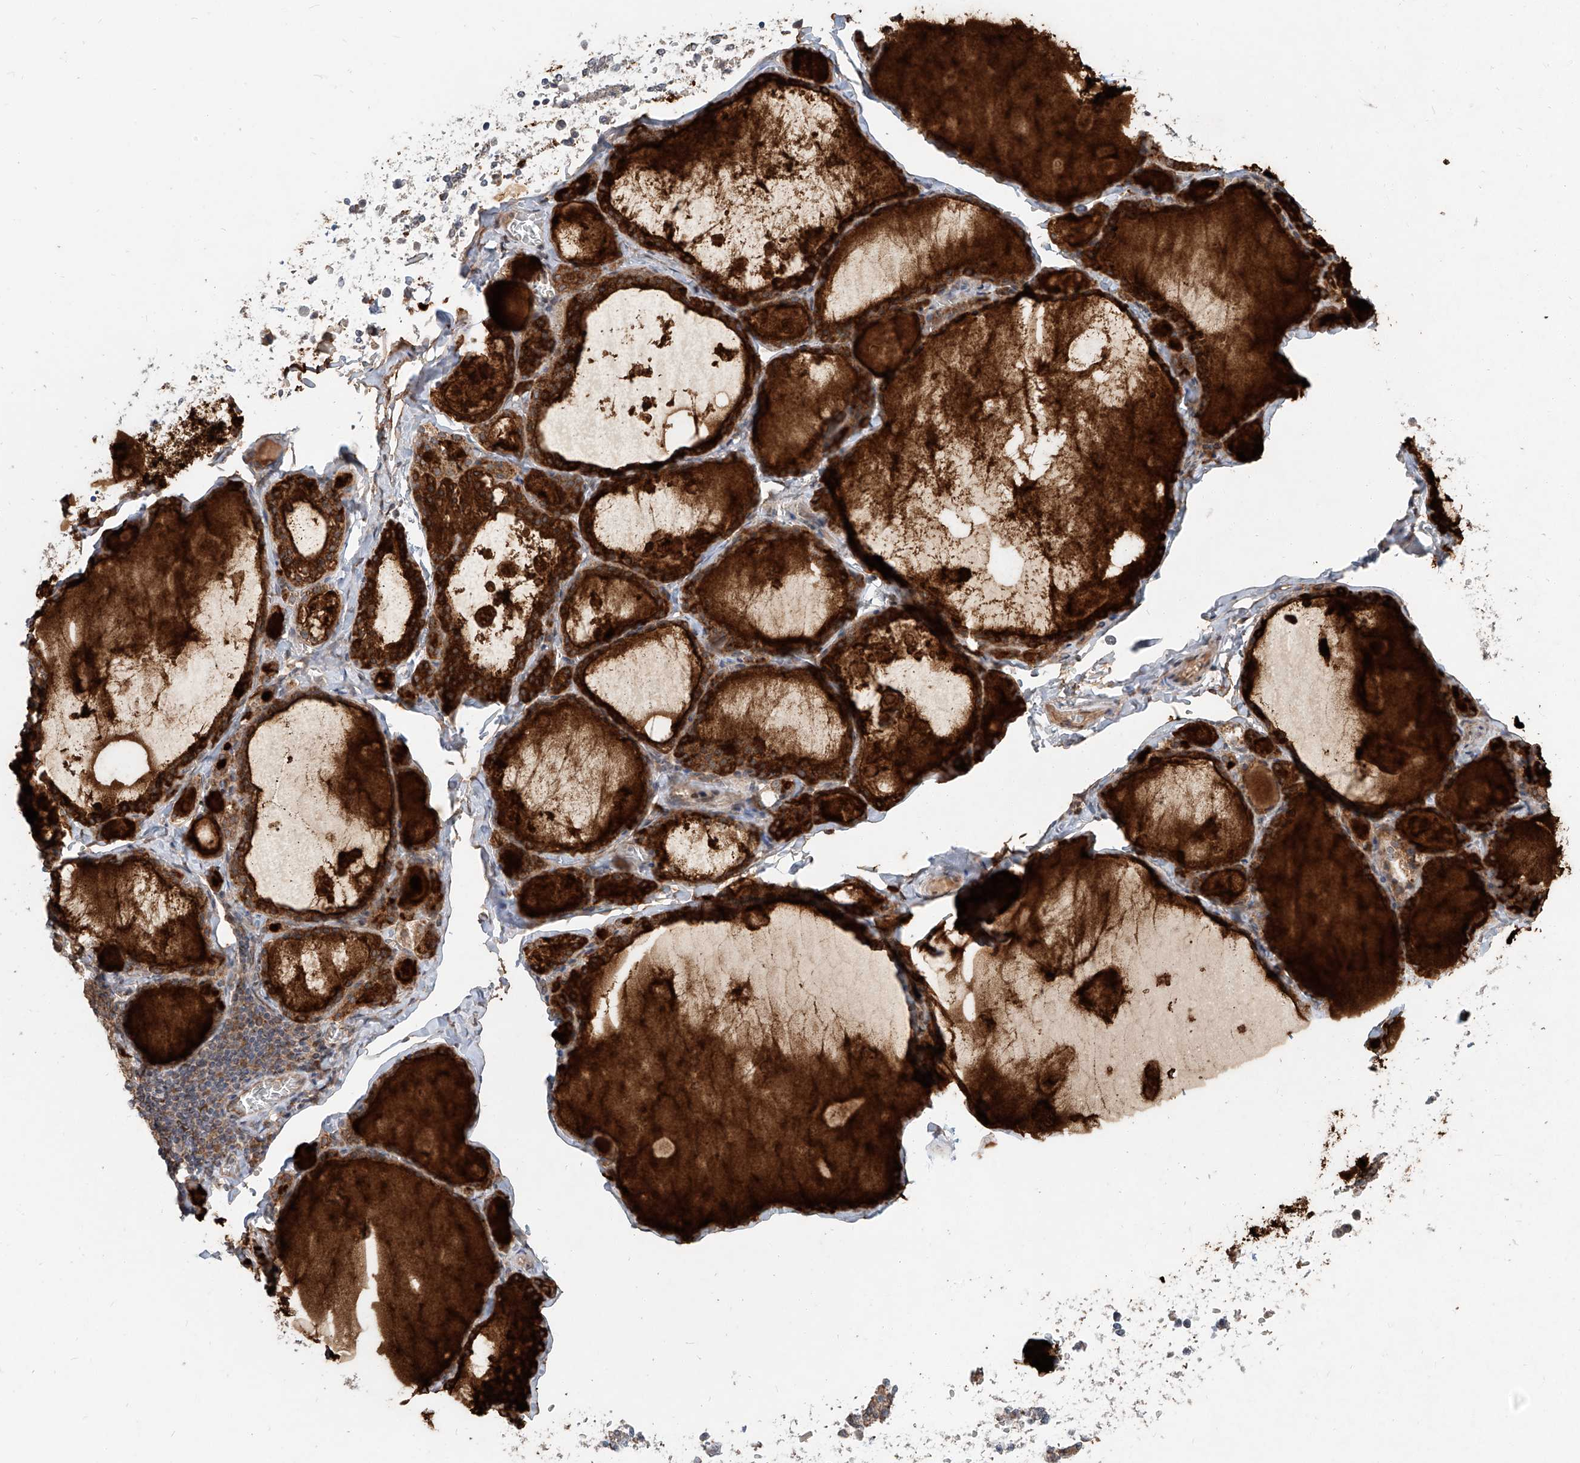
{"staining": {"intensity": "strong", "quantity": ">75%", "location": "cytoplasmic/membranous"}, "tissue": "thyroid gland", "cell_type": "Glandular cells", "image_type": "normal", "snomed": [{"axis": "morphology", "description": "Normal tissue, NOS"}, {"axis": "topography", "description": "Thyroid gland"}], "caption": "Thyroid gland stained with immunohistochemistry demonstrates strong cytoplasmic/membranous staining in about >75% of glandular cells.", "gene": "STX19", "patient": {"sex": "male", "age": 56}}